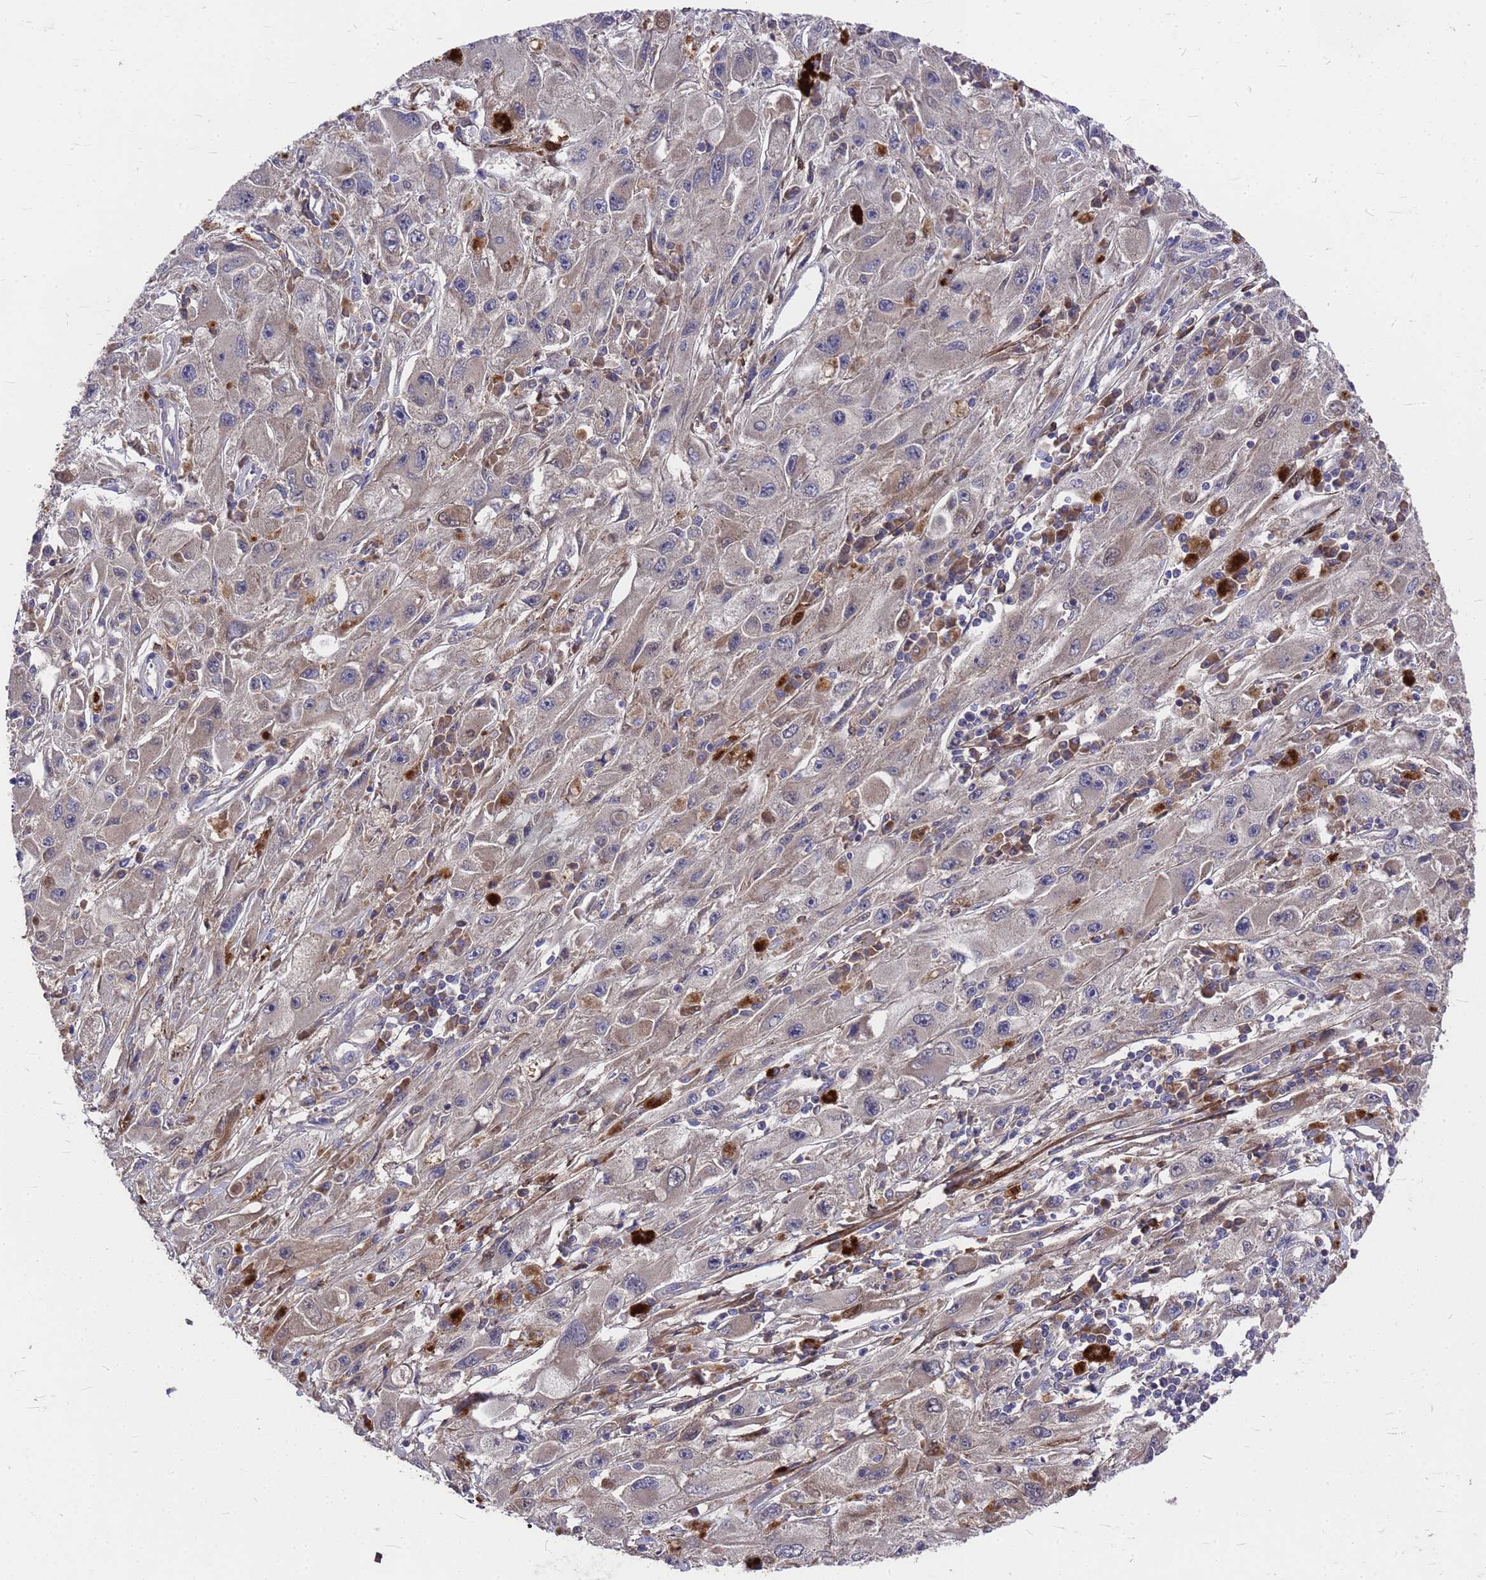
{"staining": {"intensity": "negative", "quantity": "none", "location": "none"}, "tissue": "melanoma", "cell_type": "Tumor cells", "image_type": "cancer", "snomed": [{"axis": "morphology", "description": "Malignant melanoma, Metastatic site"}, {"axis": "topography", "description": "Skin"}], "caption": "This is an immunohistochemistry micrograph of melanoma. There is no staining in tumor cells.", "gene": "ZNF717", "patient": {"sex": "male", "age": 53}}